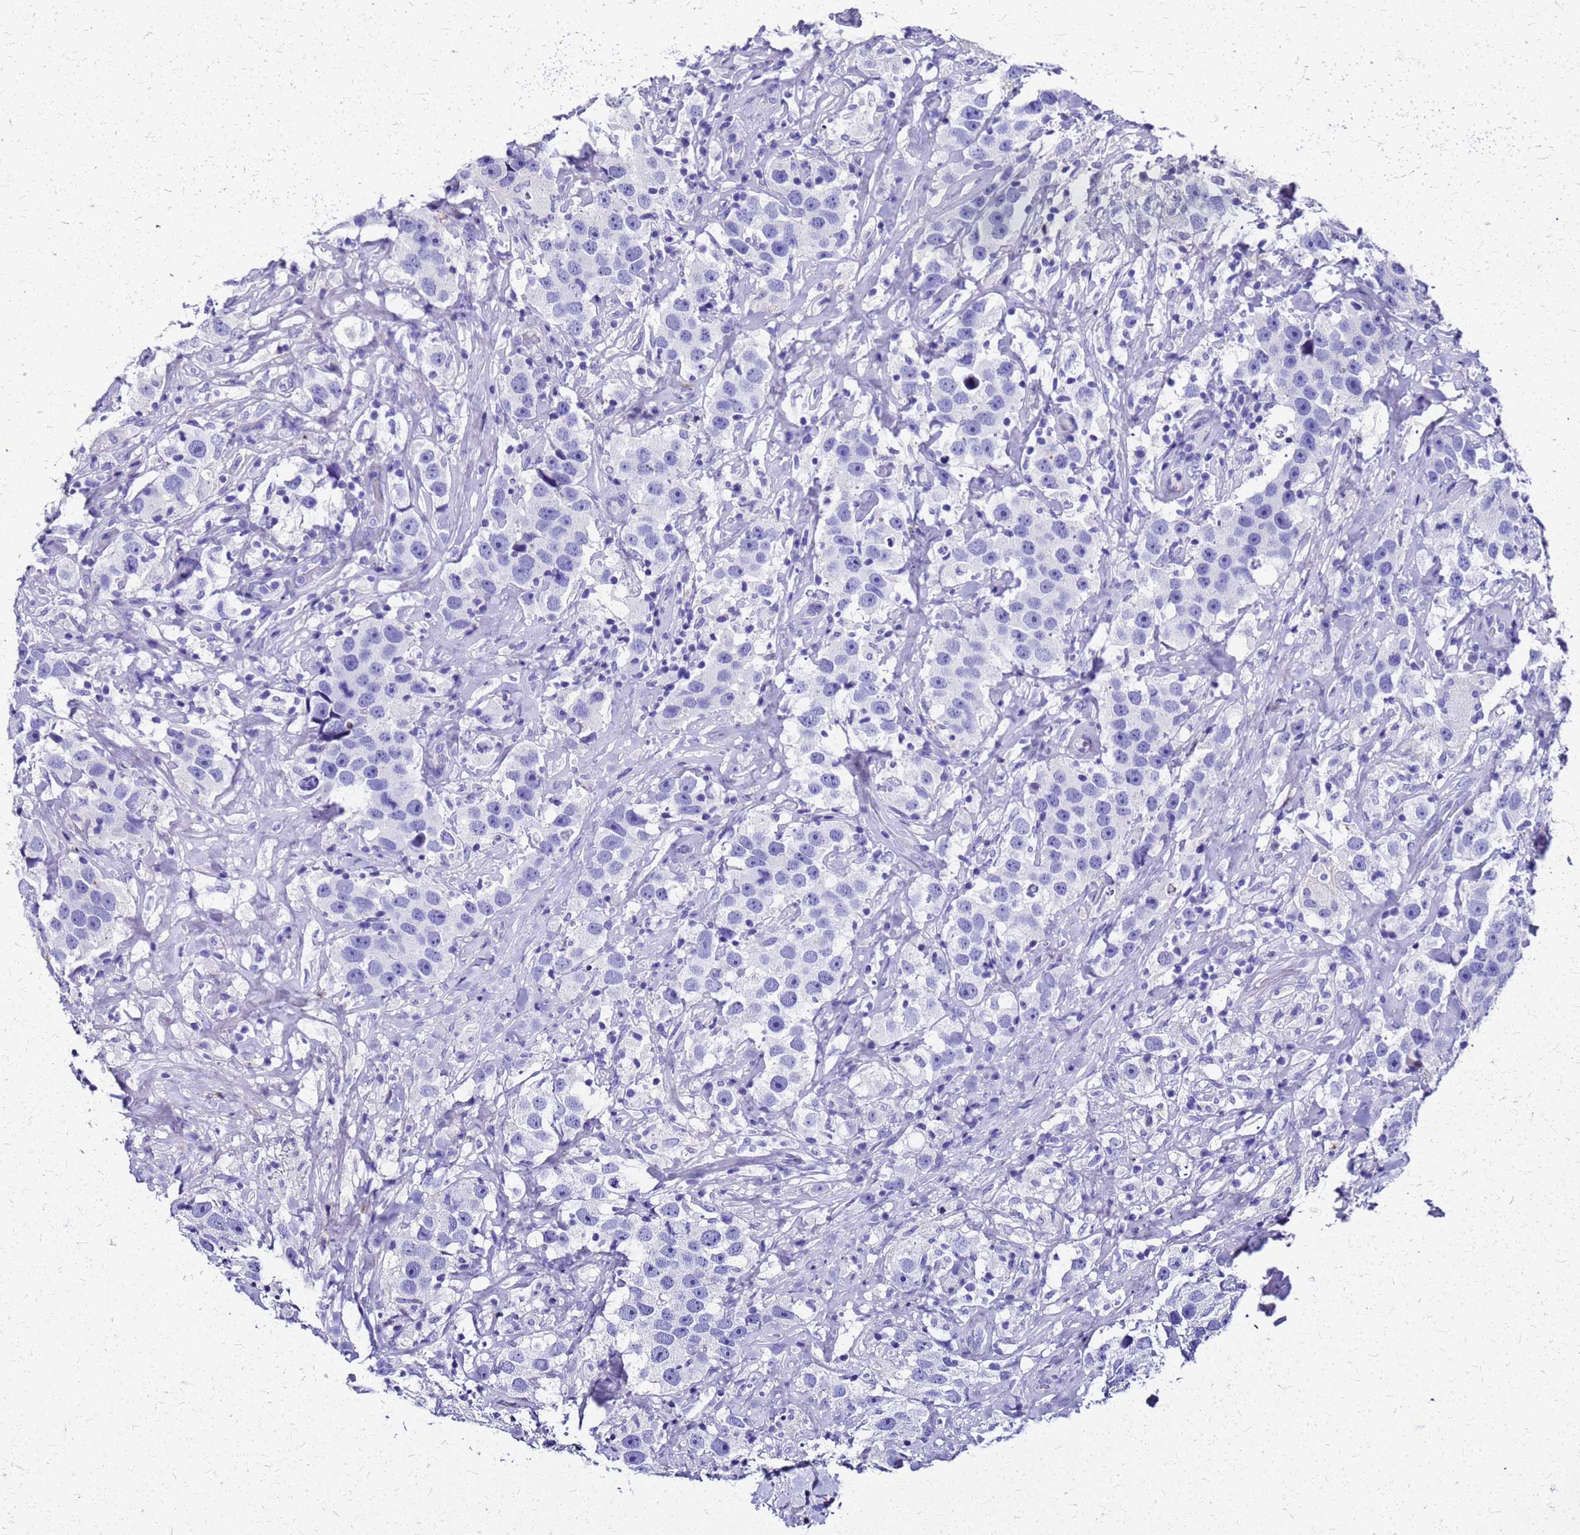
{"staining": {"intensity": "negative", "quantity": "none", "location": "none"}, "tissue": "testis cancer", "cell_type": "Tumor cells", "image_type": "cancer", "snomed": [{"axis": "morphology", "description": "Seminoma, NOS"}, {"axis": "topography", "description": "Testis"}], "caption": "The IHC image has no significant positivity in tumor cells of testis cancer tissue.", "gene": "SMIM21", "patient": {"sex": "male", "age": 49}}